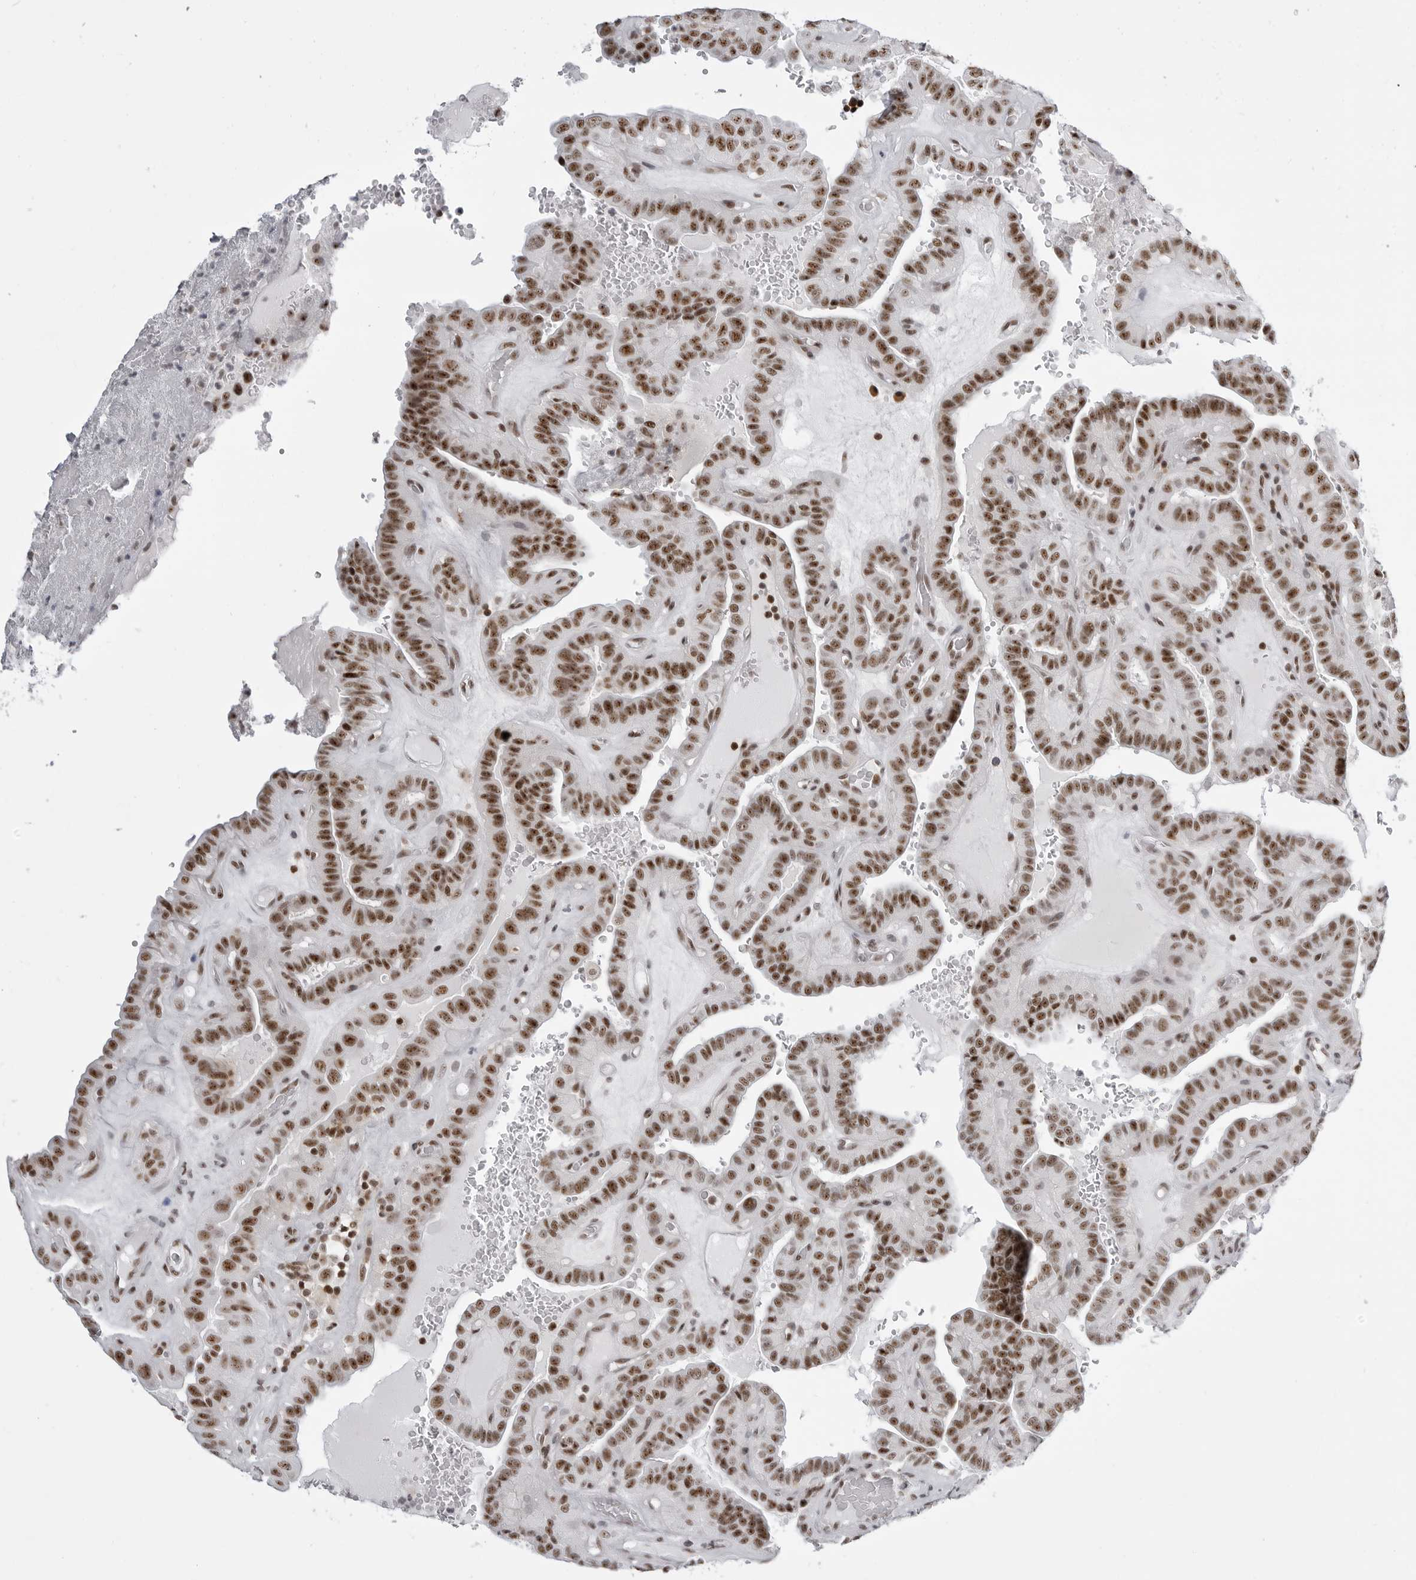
{"staining": {"intensity": "strong", "quantity": ">75%", "location": "nuclear"}, "tissue": "thyroid cancer", "cell_type": "Tumor cells", "image_type": "cancer", "snomed": [{"axis": "morphology", "description": "Papillary adenocarcinoma, NOS"}, {"axis": "topography", "description": "Thyroid gland"}], "caption": "This image shows papillary adenocarcinoma (thyroid) stained with immunohistochemistry to label a protein in brown. The nuclear of tumor cells show strong positivity for the protein. Nuclei are counter-stained blue.", "gene": "WRAP53", "patient": {"sex": "male", "age": 77}}